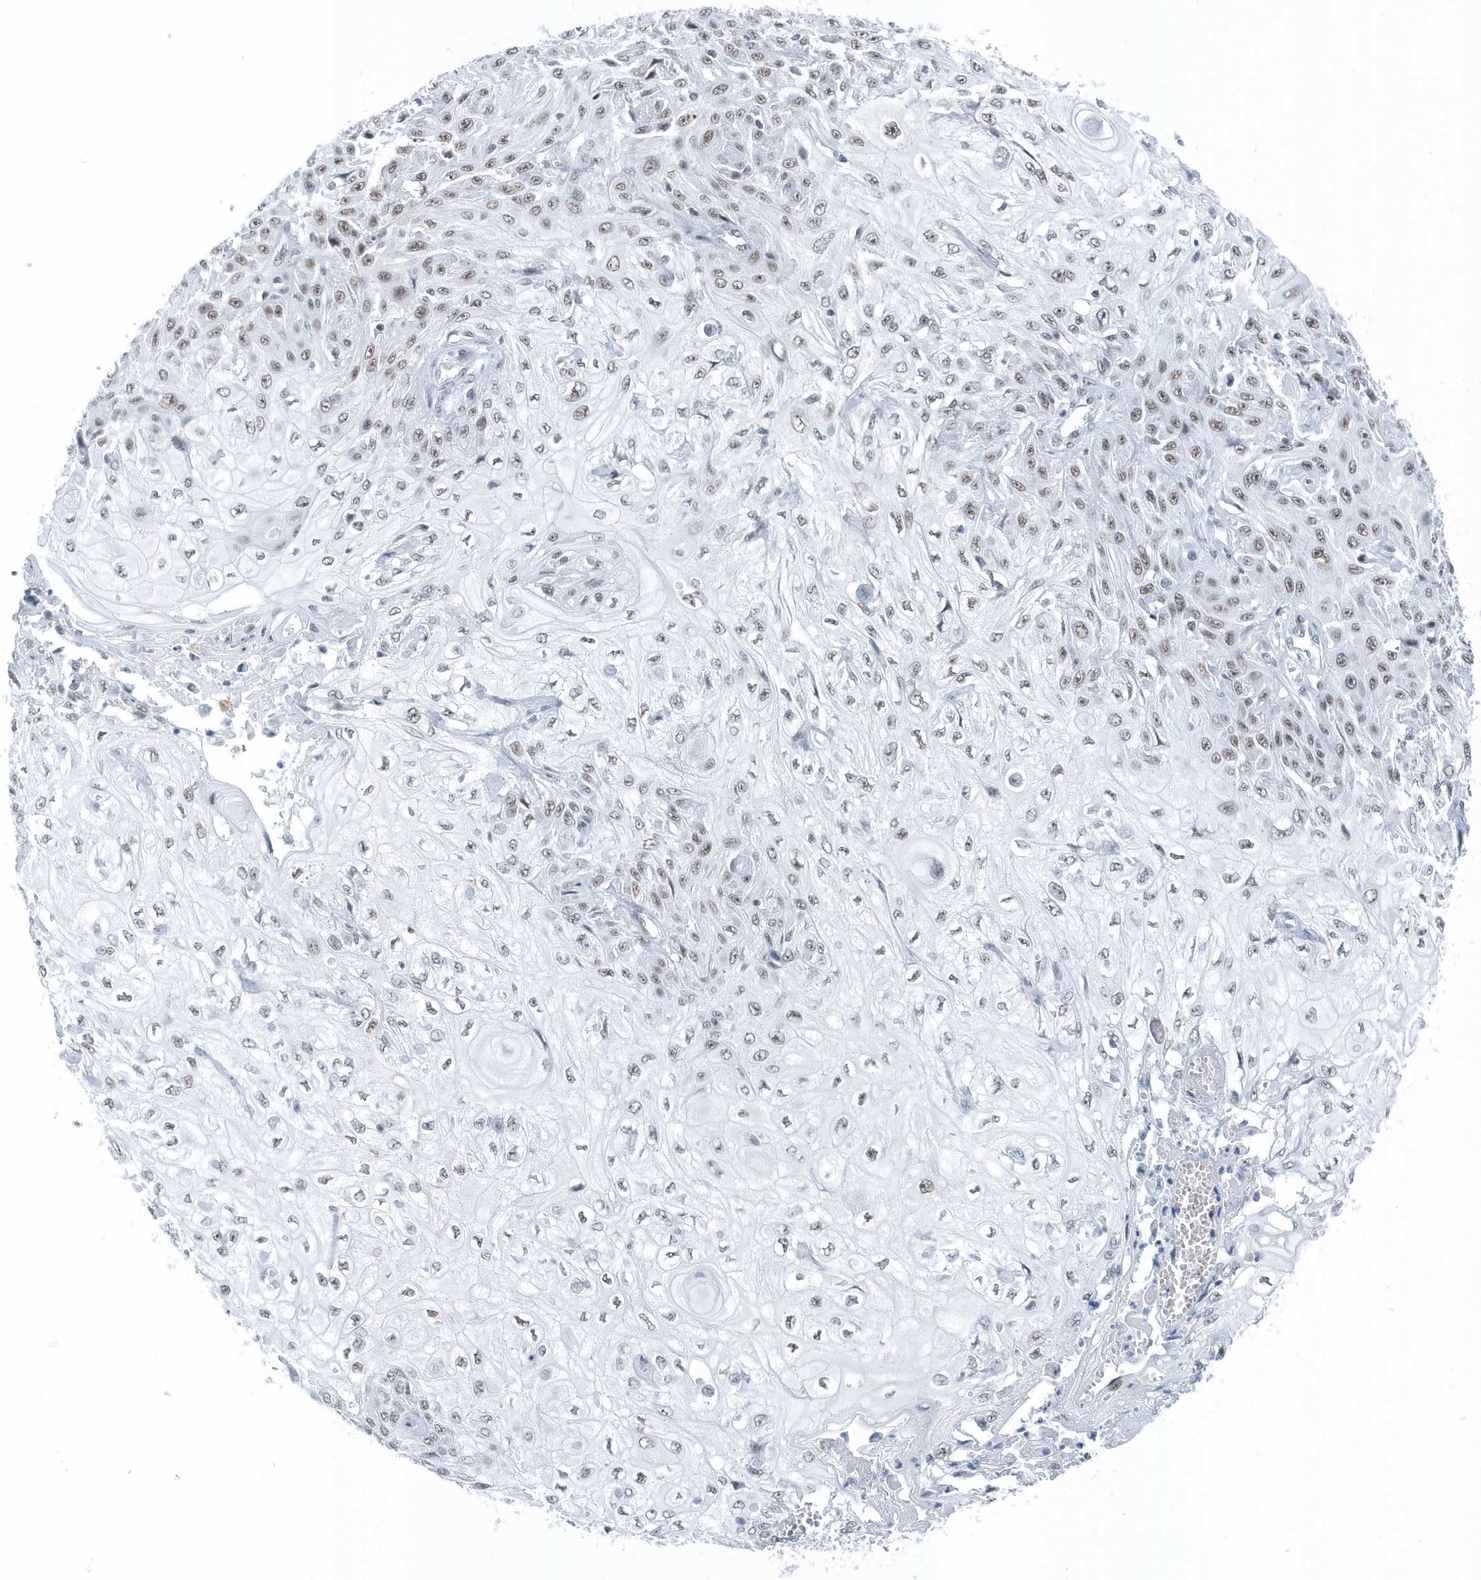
{"staining": {"intensity": "weak", "quantity": "25%-75%", "location": "nuclear"}, "tissue": "skin cancer", "cell_type": "Tumor cells", "image_type": "cancer", "snomed": [{"axis": "morphology", "description": "Squamous cell carcinoma, NOS"}, {"axis": "morphology", "description": "Squamous cell carcinoma, metastatic, NOS"}, {"axis": "topography", "description": "Skin"}, {"axis": "topography", "description": "Lymph node"}], "caption": "A photomicrograph of skin cancer stained for a protein displays weak nuclear brown staining in tumor cells.", "gene": "FIP1L1", "patient": {"sex": "male", "age": 75}}